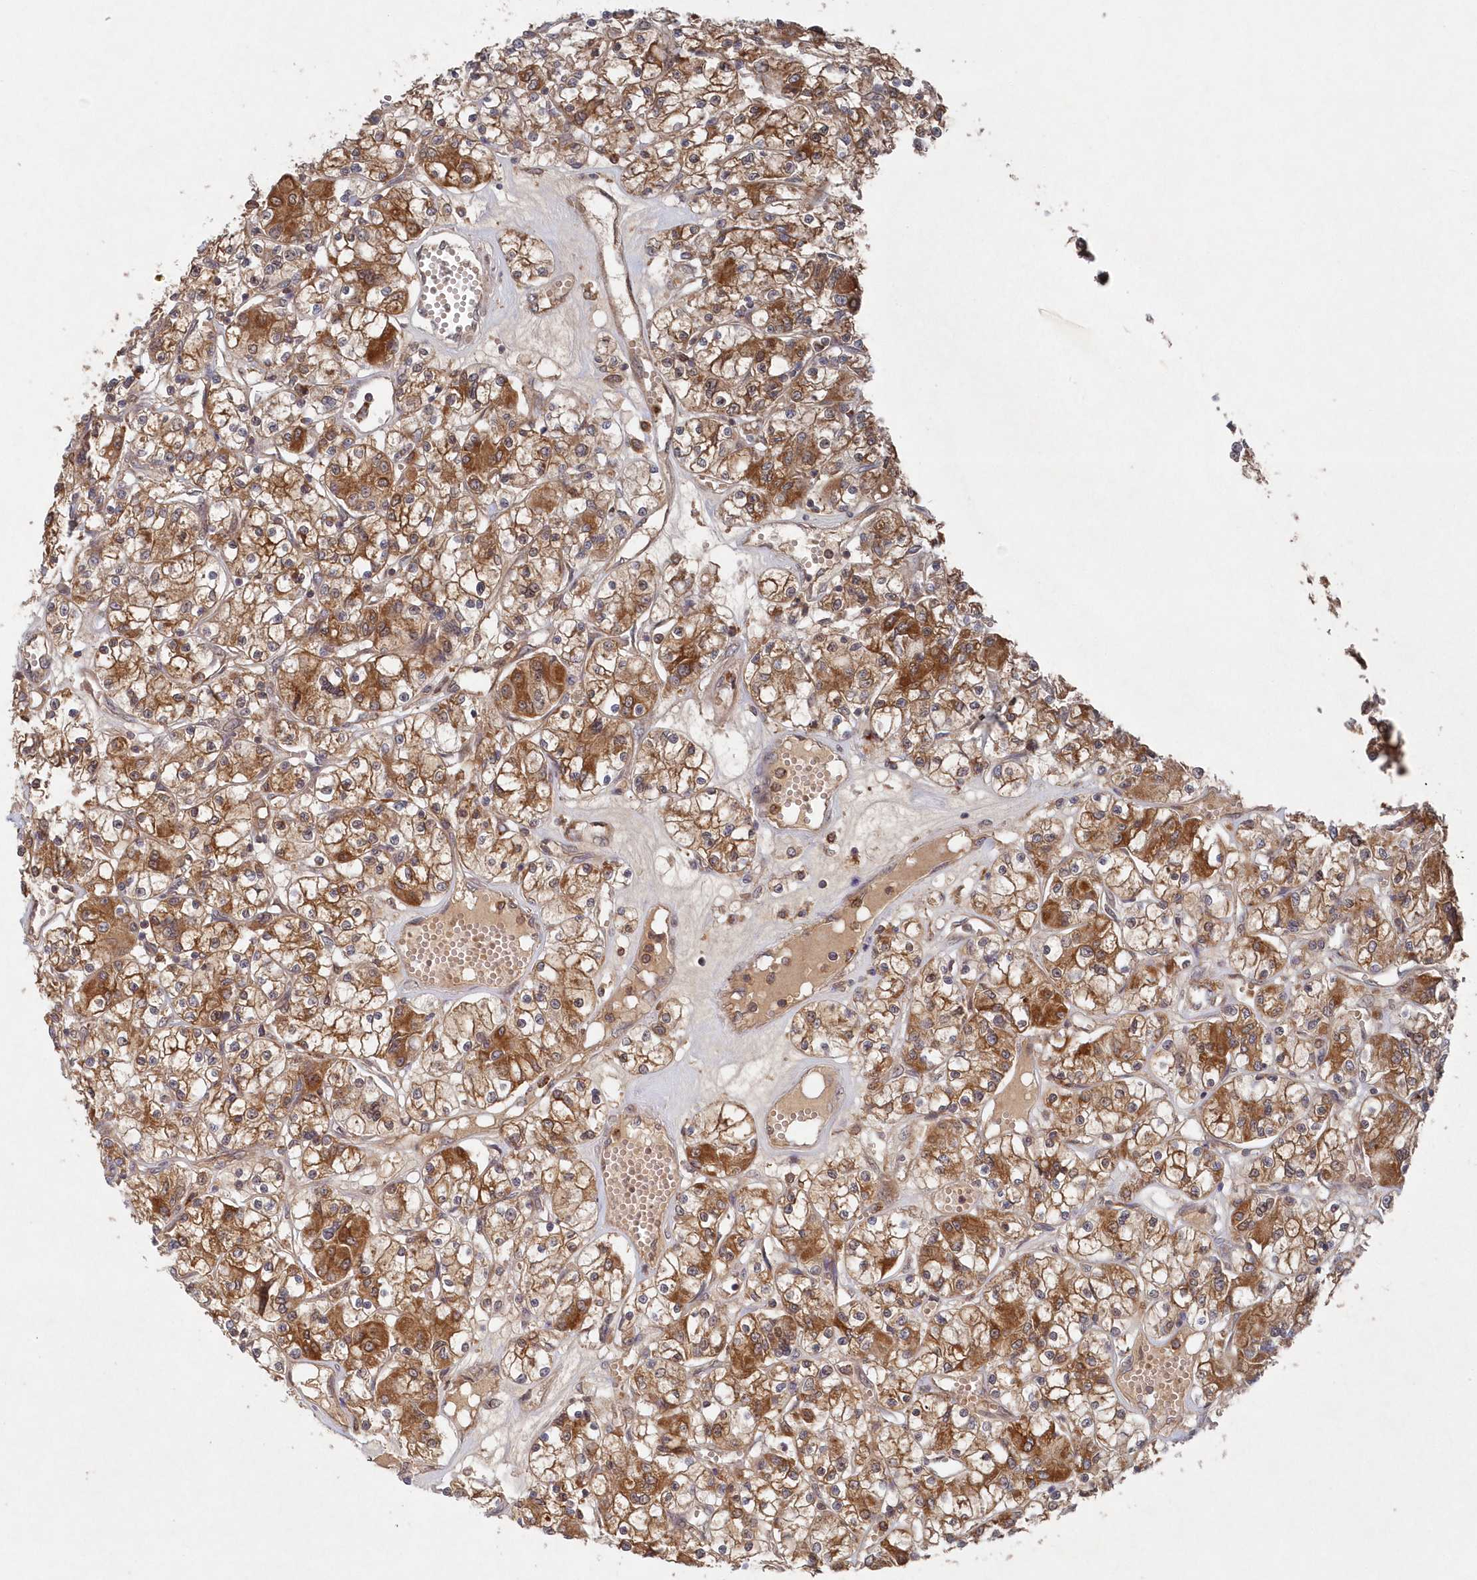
{"staining": {"intensity": "moderate", "quantity": ">75%", "location": "cytoplasmic/membranous"}, "tissue": "renal cancer", "cell_type": "Tumor cells", "image_type": "cancer", "snomed": [{"axis": "morphology", "description": "Adenocarcinoma, NOS"}, {"axis": "topography", "description": "Kidney"}], "caption": "Renal cancer (adenocarcinoma) stained for a protein (brown) exhibits moderate cytoplasmic/membranous positive expression in approximately >75% of tumor cells.", "gene": "ASNSD1", "patient": {"sex": "female", "age": 59}}